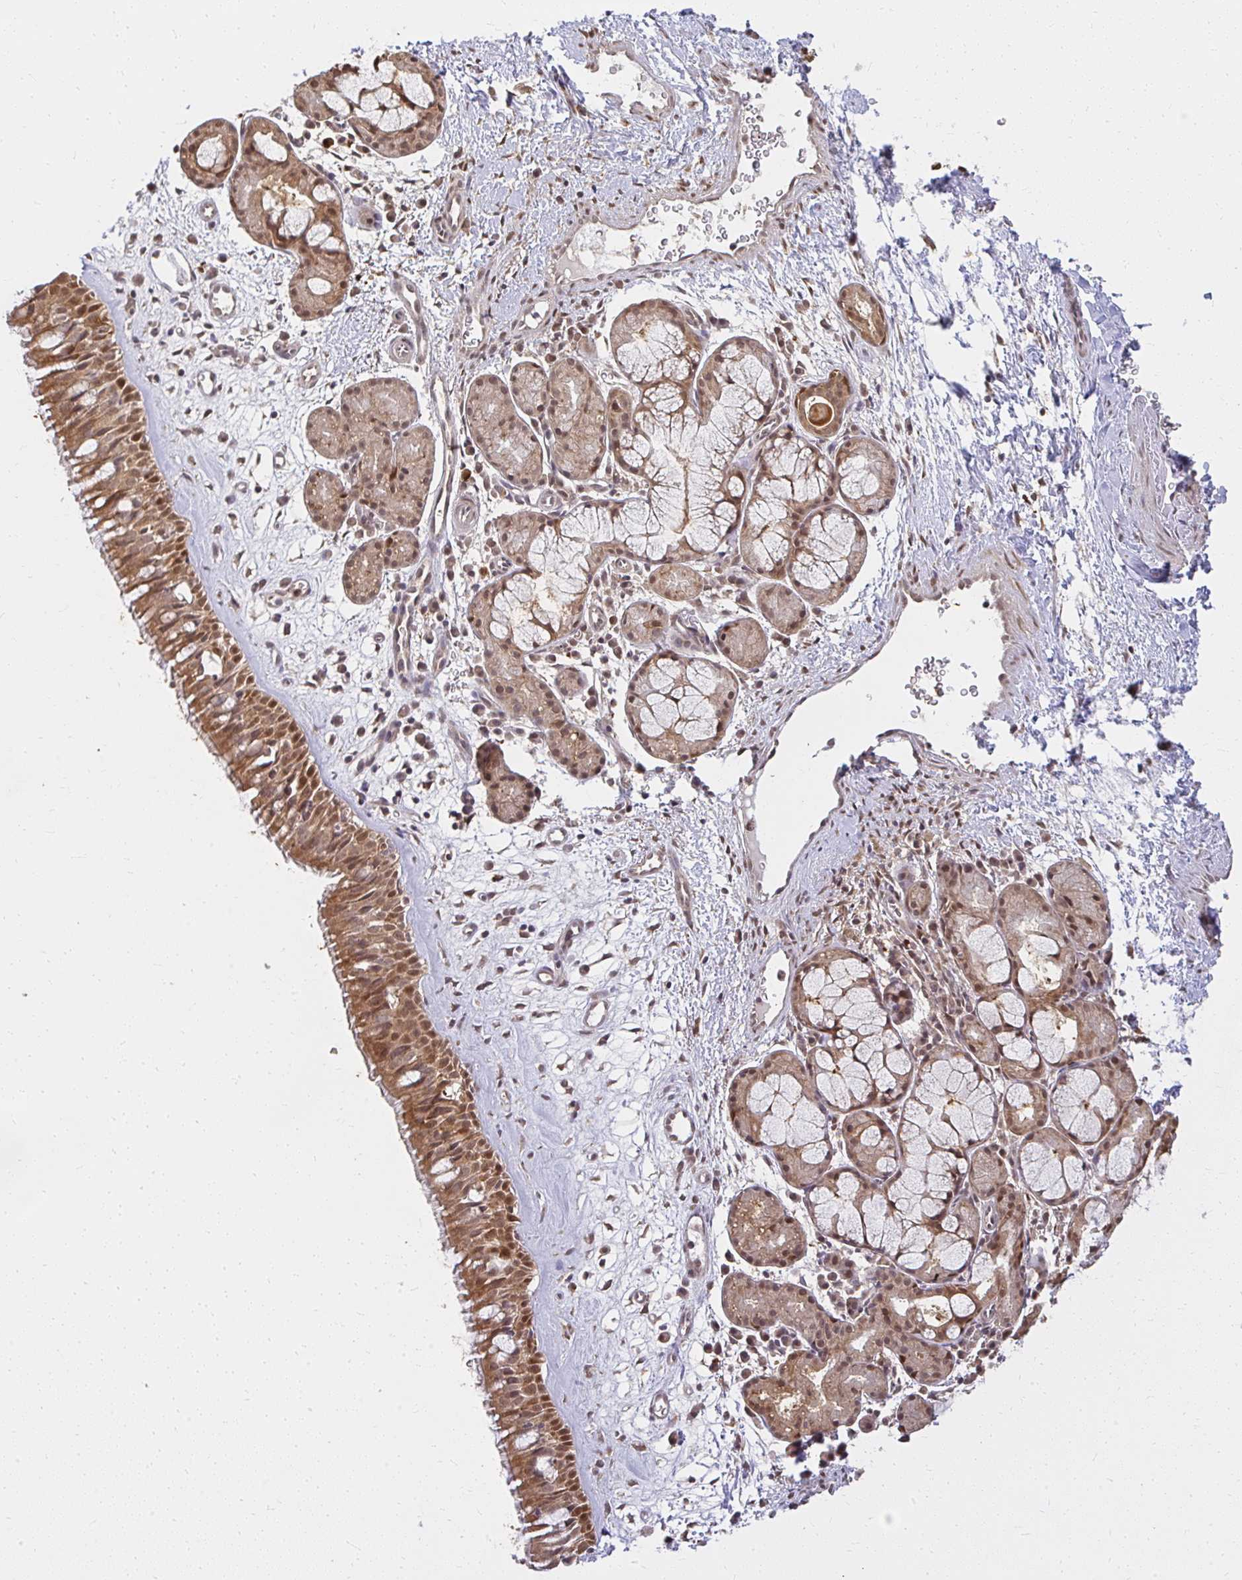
{"staining": {"intensity": "strong", "quantity": ">75%", "location": "cytoplasmic/membranous,nuclear"}, "tissue": "nasopharynx", "cell_type": "Respiratory epithelial cells", "image_type": "normal", "snomed": [{"axis": "morphology", "description": "Normal tissue, NOS"}, {"axis": "topography", "description": "Nasopharynx"}], "caption": "Immunohistochemical staining of unremarkable human nasopharynx exhibits >75% levels of strong cytoplasmic/membranous,nuclear protein positivity in about >75% of respiratory epithelial cells.", "gene": "LARS2", "patient": {"sex": "male", "age": 65}}